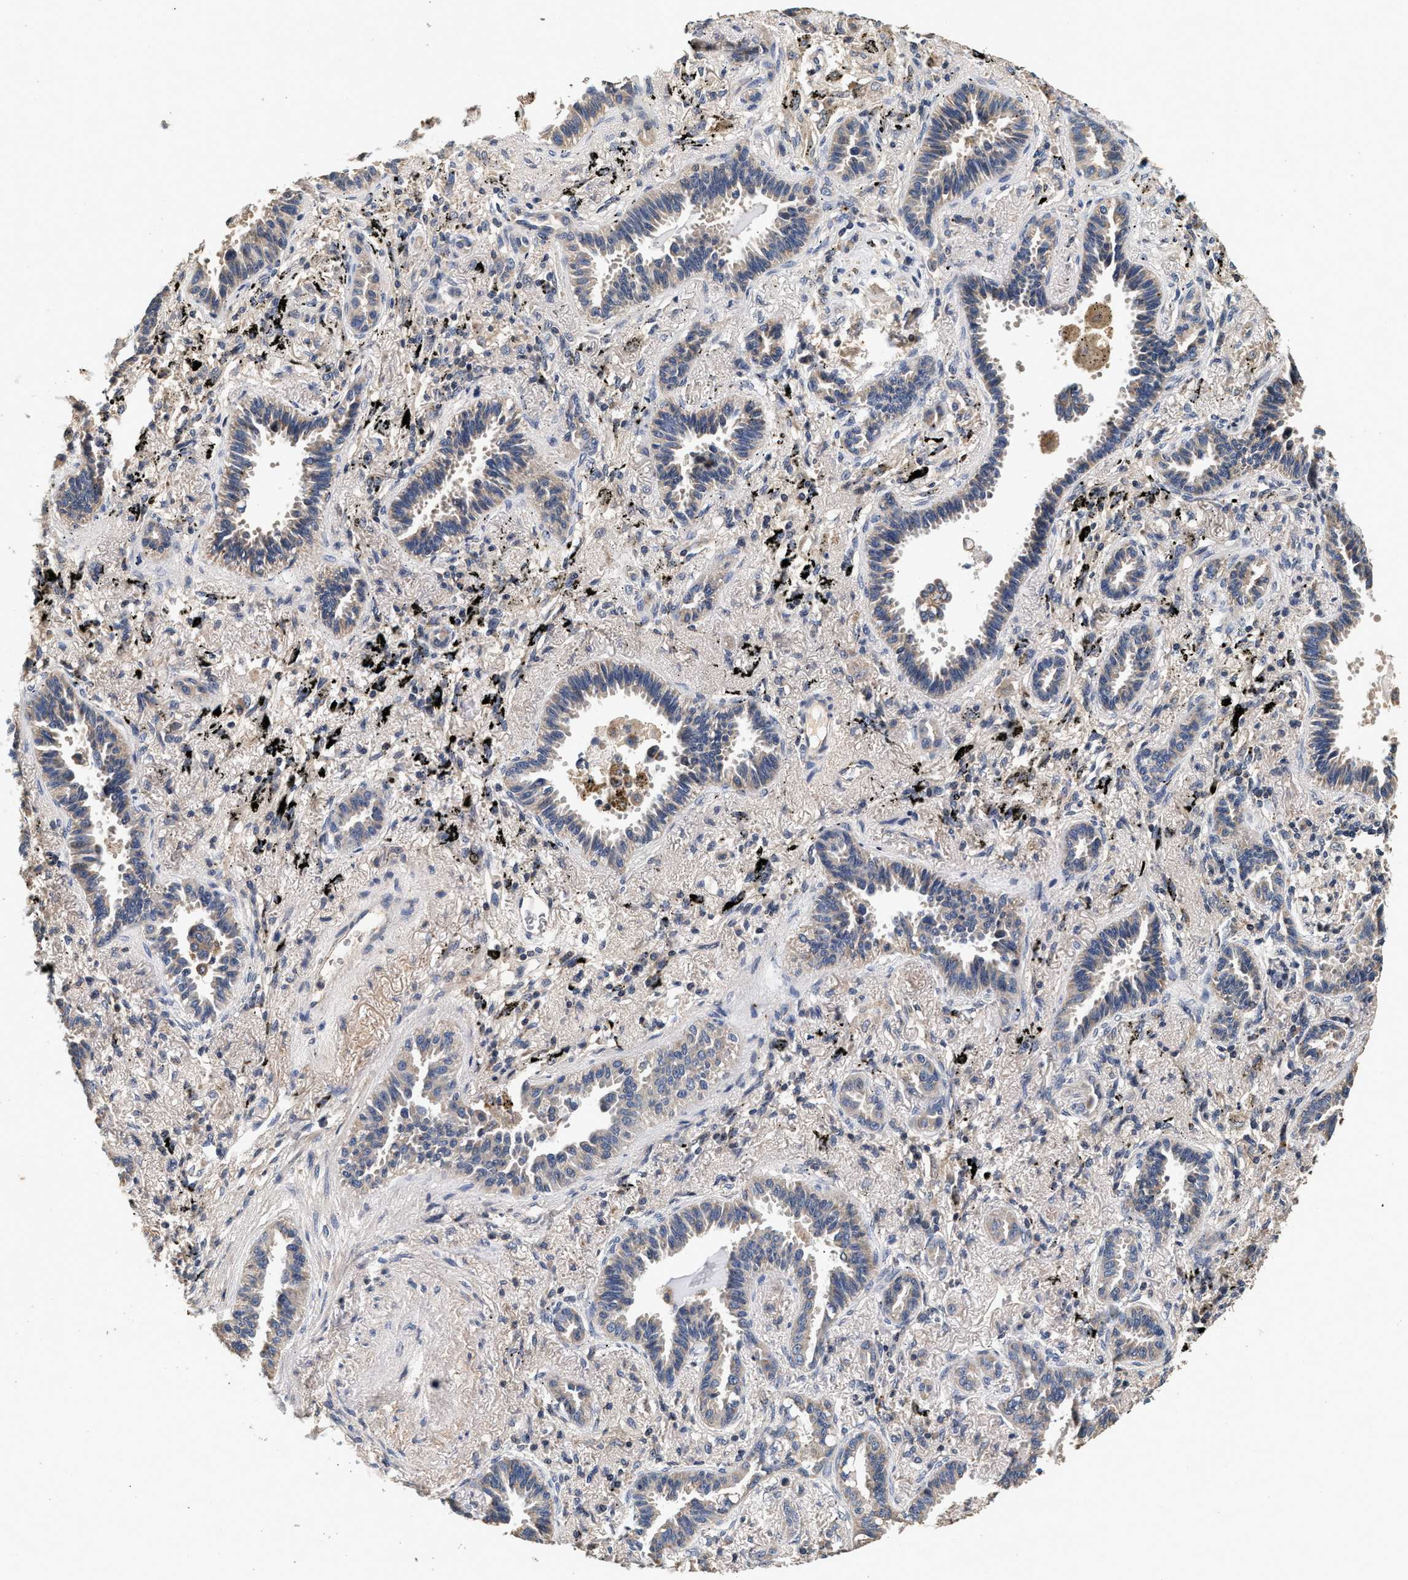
{"staining": {"intensity": "weak", "quantity": "<25%", "location": "cytoplasmic/membranous"}, "tissue": "lung cancer", "cell_type": "Tumor cells", "image_type": "cancer", "snomed": [{"axis": "morphology", "description": "Adenocarcinoma, NOS"}, {"axis": "topography", "description": "Lung"}], "caption": "IHC of lung cancer demonstrates no expression in tumor cells. (Stains: DAB IHC with hematoxylin counter stain, Microscopy: brightfield microscopy at high magnification).", "gene": "PTGR3", "patient": {"sex": "male", "age": 59}}